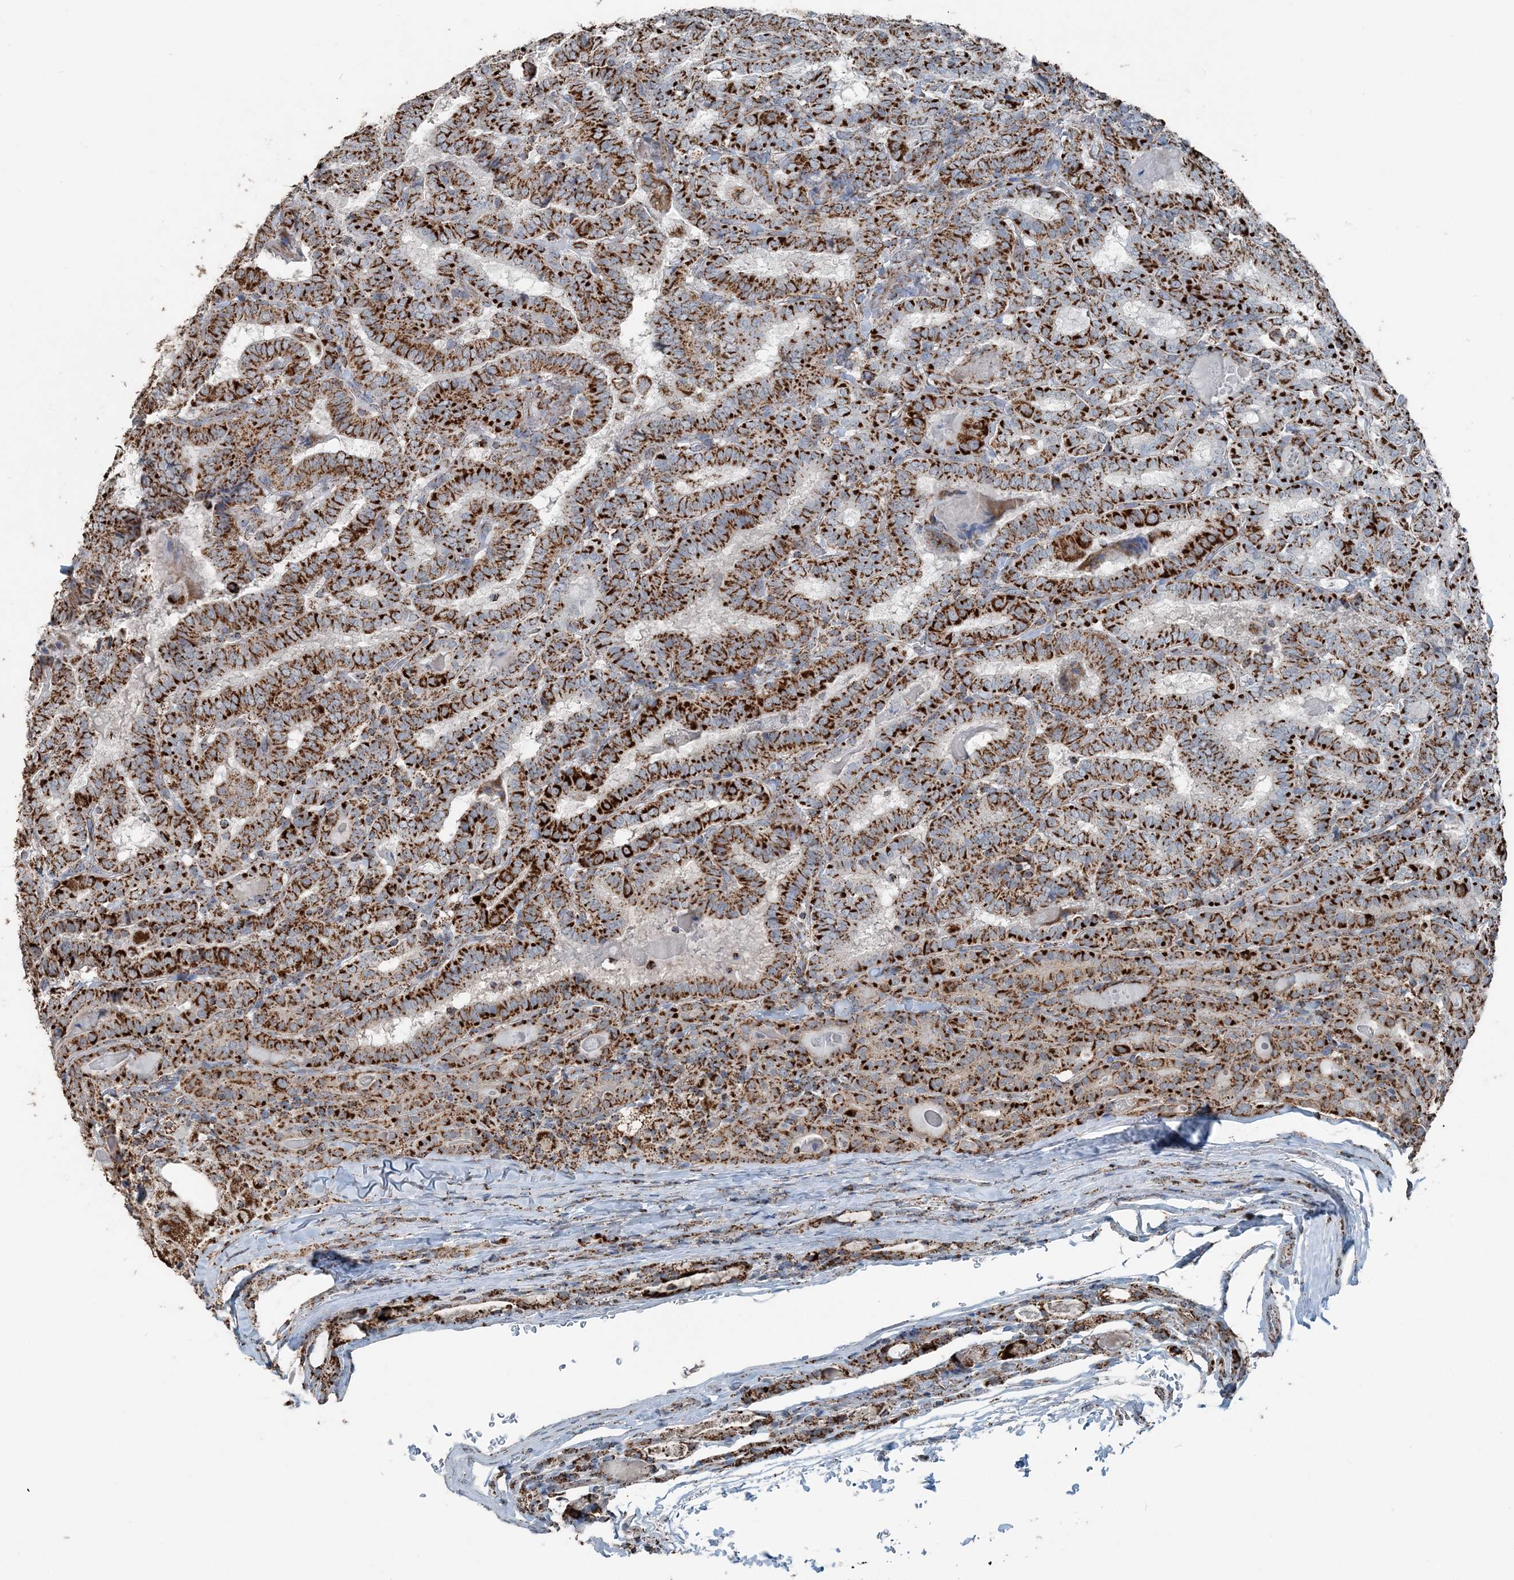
{"staining": {"intensity": "strong", "quantity": ">75%", "location": "cytoplasmic/membranous"}, "tissue": "thyroid cancer", "cell_type": "Tumor cells", "image_type": "cancer", "snomed": [{"axis": "morphology", "description": "Papillary adenocarcinoma, NOS"}, {"axis": "topography", "description": "Thyroid gland"}], "caption": "Thyroid cancer (papillary adenocarcinoma) stained with DAB (3,3'-diaminobenzidine) immunohistochemistry displays high levels of strong cytoplasmic/membranous staining in approximately >75% of tumor cells.", "gene": "SUCLG1", "patient": {"sex": "female", "age": 72}}